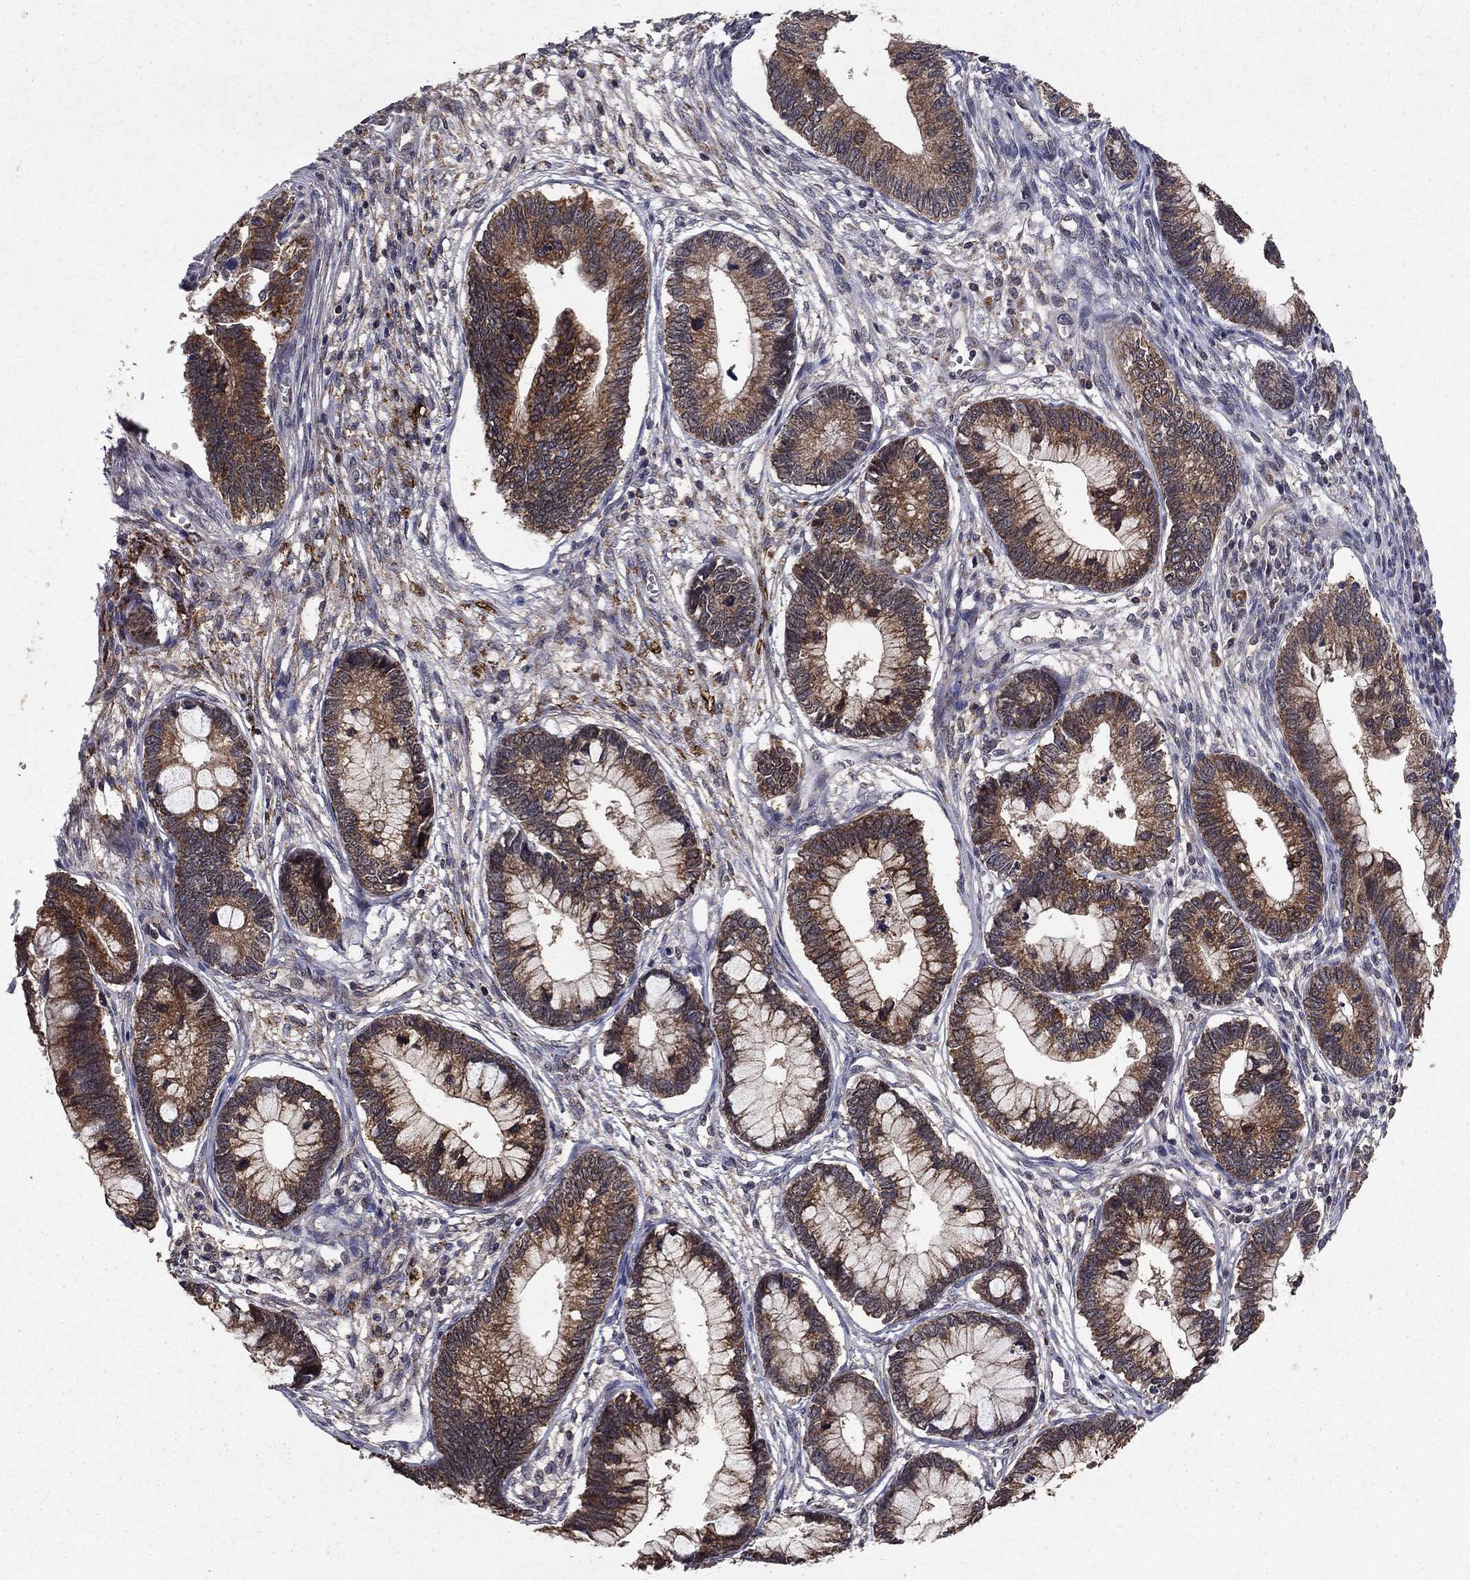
{"staining": {"intensity": "moderate", "quantity": ">75%", "location": "cytoplasmic/membranous"}, "tissue": "cervical cancer", "cell_type": "Tumor cells", "image_type": "cancer", "snomed": [{"axis": "morphology", "description": "Adenocarcinoma, NOS"}, {"axis": "topography", "description": "Cervix"}], "caption": "The micrograph reveals staining of adenocarcinoma (cervical), revealing moderate cytoplasmic/membranous protein positivity (brown color) within tumor cells. (Stains: DAB in brown, nuclei in blue, Microscopy: brightfield microscopy at high magnification).", "gene": "DHRS1", "patient": {"sex": "female", "age": 44}}